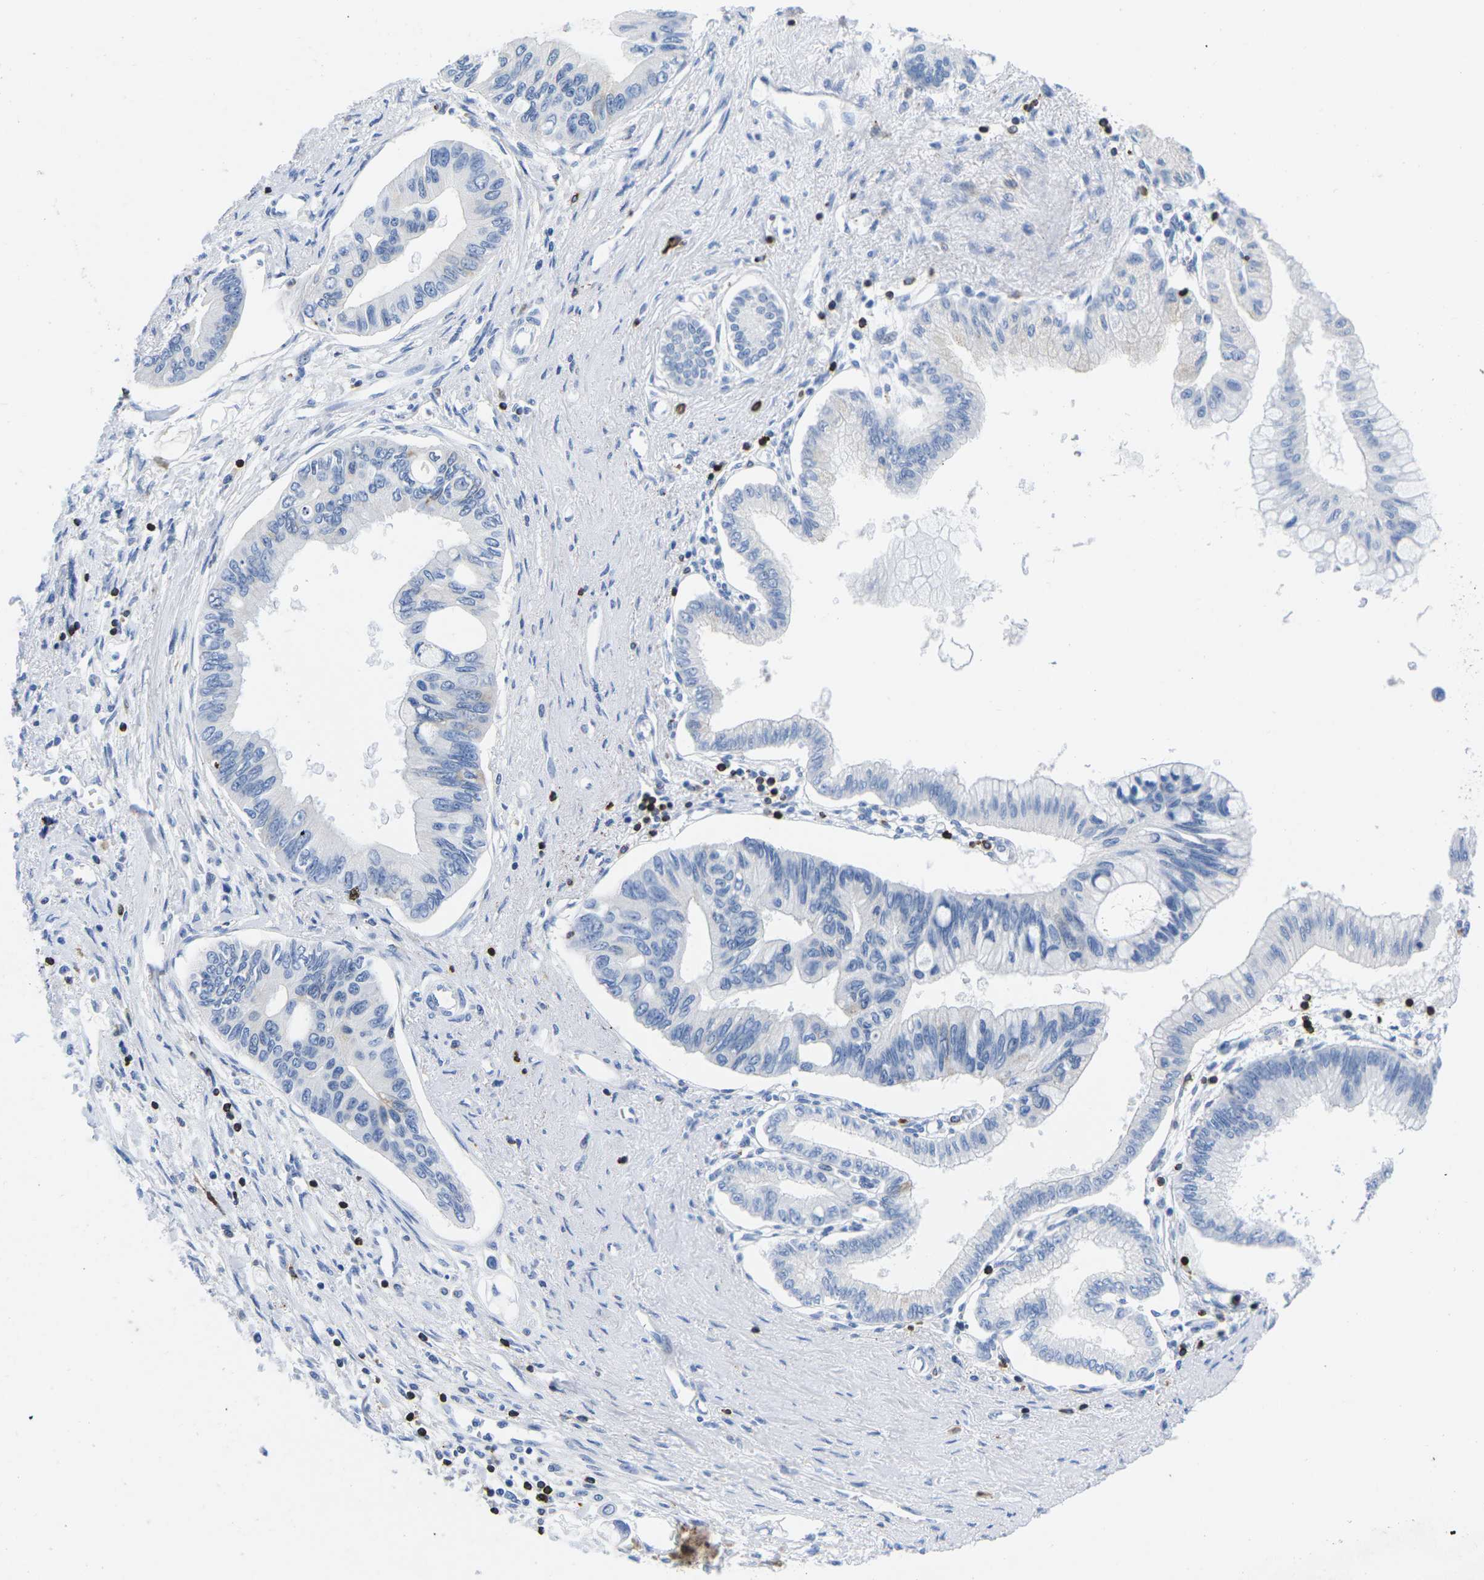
{"staining": {"intensity": "negative", "quantity": "none", "location": "none"}, "tissue": "pancreatic cancer", "cell_type": "Tumor cells", "image_type": "cancer", "snomed": [{"axis": "morphology", "description": "Adenocarcinoma, NOS"}, {"axis": "topography", "description": "Pancreas"}], "caption": "Tumor cells show no significant expression in pancreatic cancer.", "gene": "CTSW", "patient": {"sex": "female", "age": 77}}